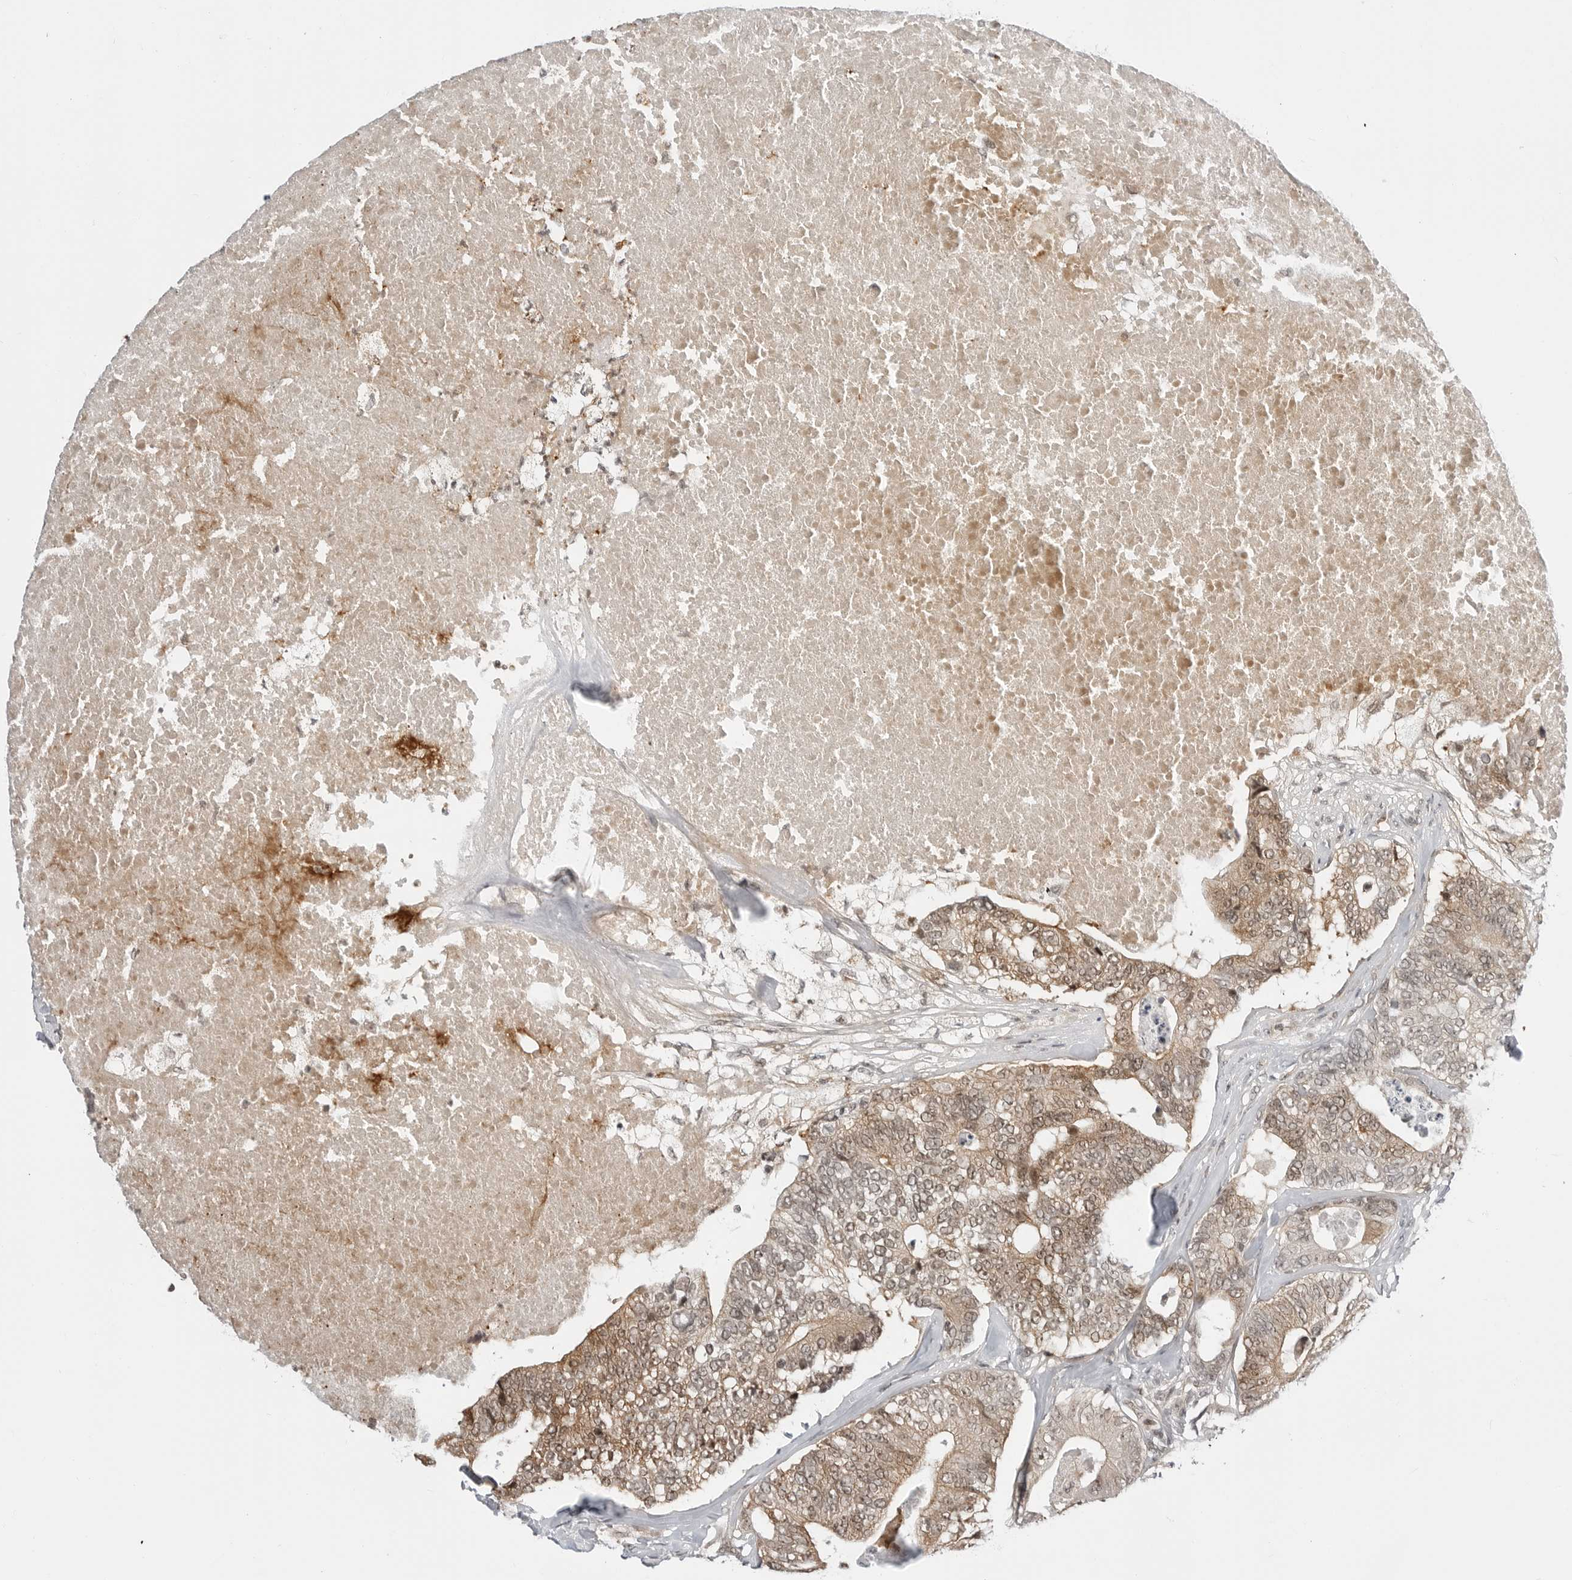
{"staining": {"intensity": "moderate", "quantity": ">75%", "location": "cytoplasmic/membranous,nuclear"}, "tissue": "colorectal cancer", "cell_type": "Tumor cells", "image_type": "cancer", "snomed": [{"axis": "morphology", "description": "Adenocarcinoma, NOS"}, {"axis": "topography", "description": "Colon"}], "caption": "Approximately >75% of tumor cells in colorectal adenocarcinoma display moderate cytoplasmic/membranous and nuclear protein staining as visualized by brown immunohistochemical staining.", "gene": "C8orf33", "patient": {"sex": "female", "age": 67}}